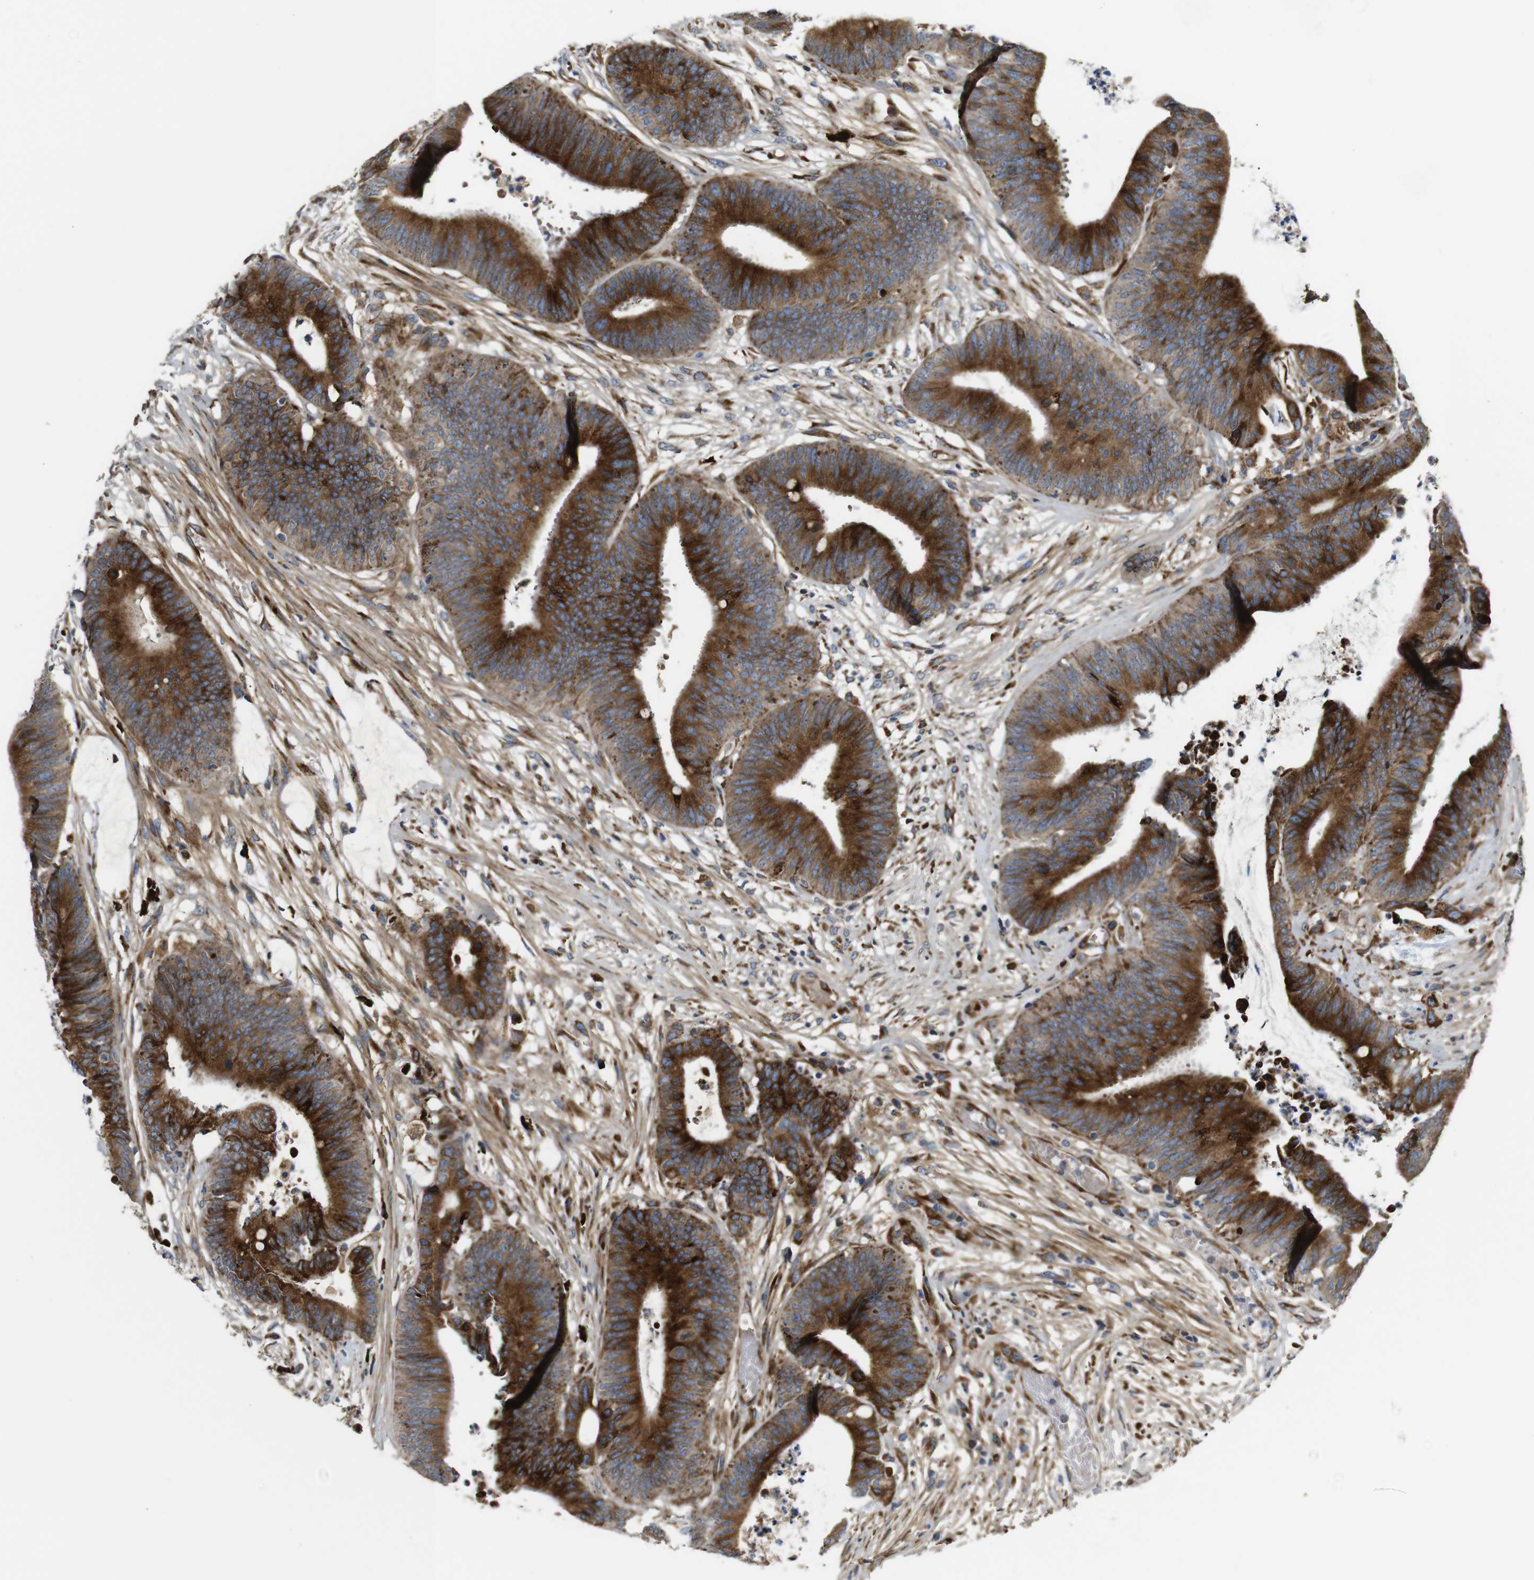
{"staining": {"intensity": "strong", "quantity": ">75%", "location": "cytoplasmic/membranous"}, "tissue": "colorectal cancer", "cell_type": "Tumor cells", "image_type": "cancer", "snomed": [{"axis": "morphology", "description": "Adenocarcinoma, NOS"}, {"axis": "topography", "description": "Rectum"}], "caption": "A photomicrograph of colorectal cancer (adenocarcinoma) stained for a protein displays strong cytoplasmic/membranous brown staining in tumor cells.", "gene": "UBE2G2", "patient": {"sex": "female", "age": 66}}